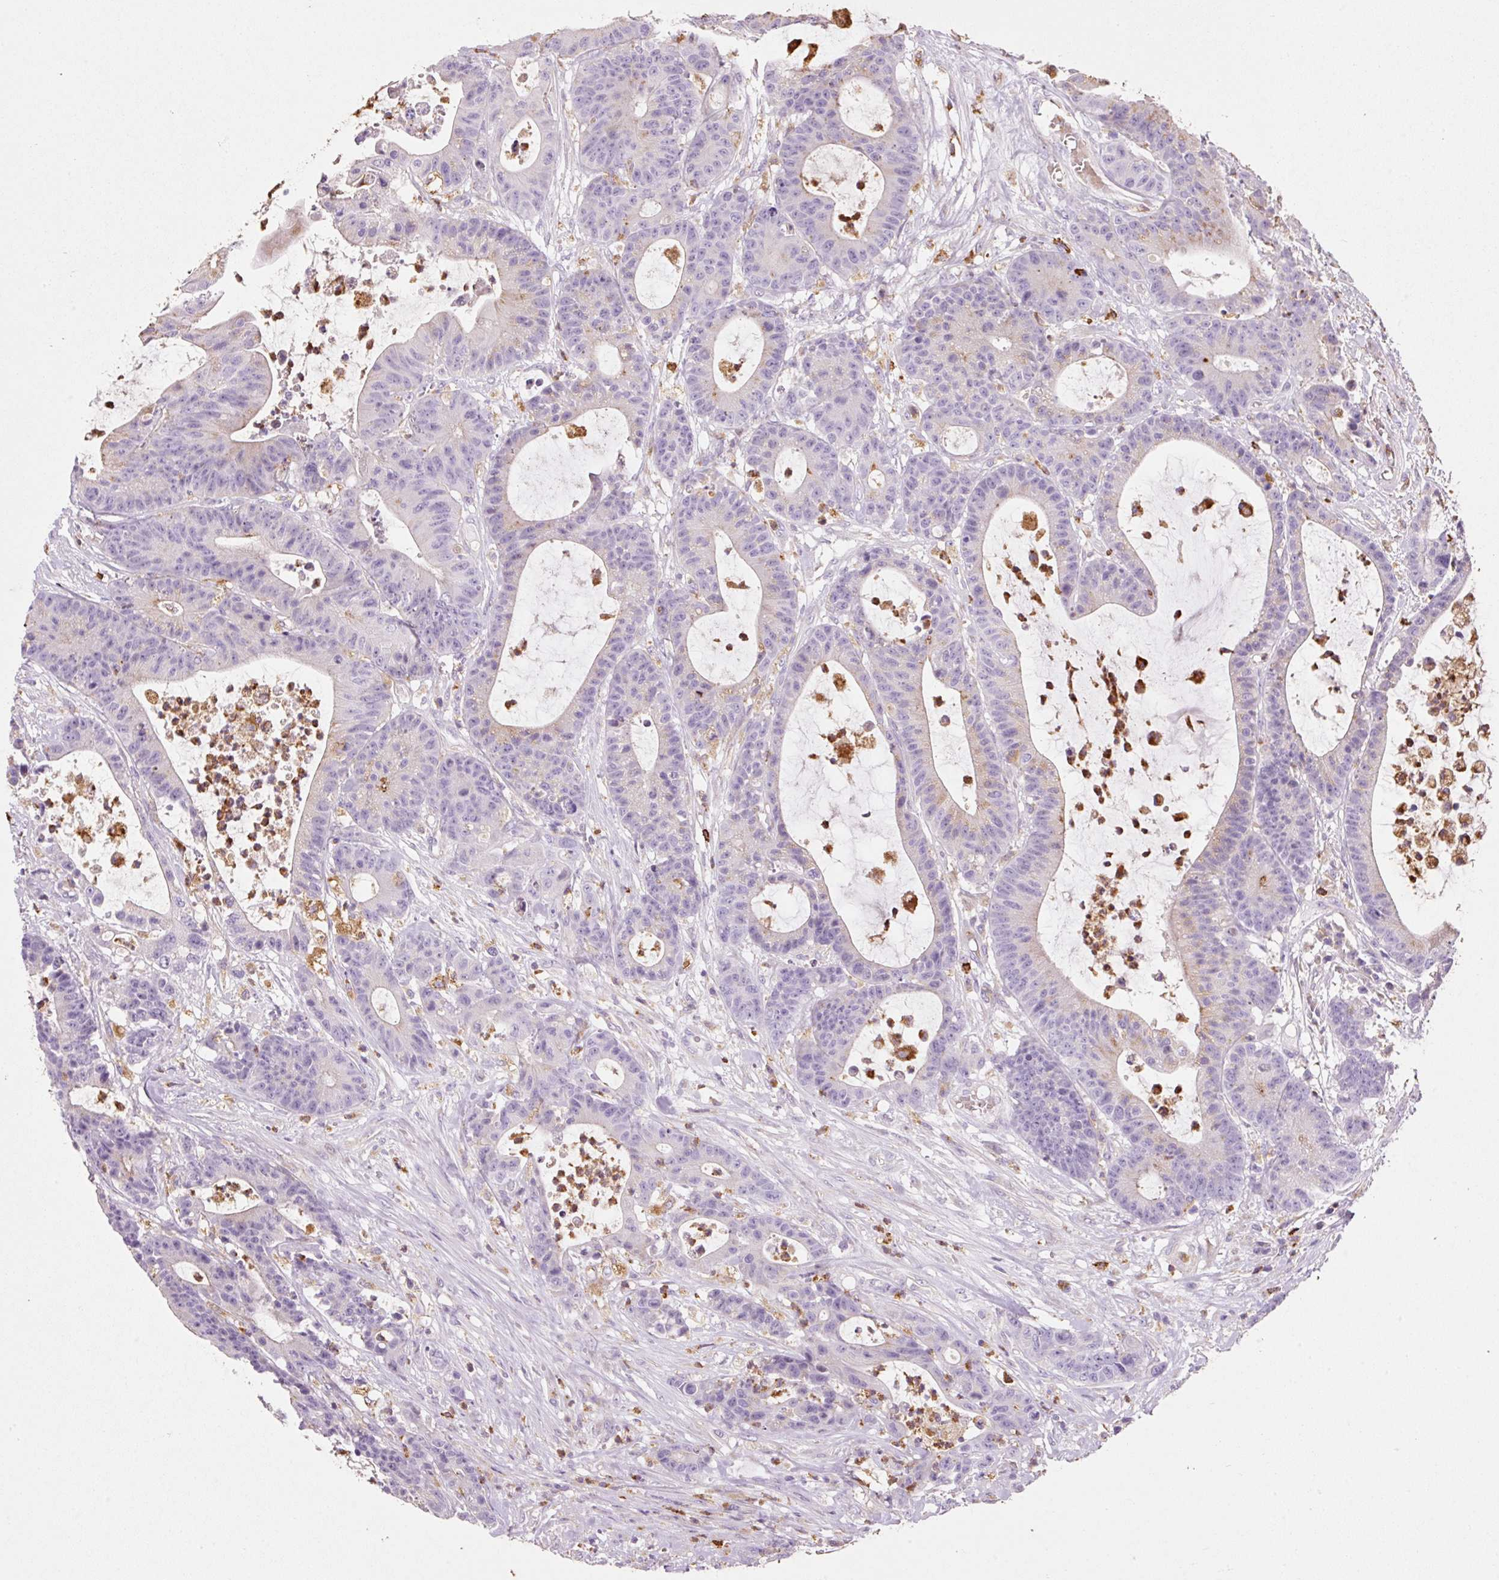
{"staining": {"intensity": "moderate", "quantity": "<25%", "location": "cytoplasmic/membranous"}, "tissue": "colorectal cancer", "cell_type": "Tumor cells", "image_type": "cancer", "snomed": [{"axis": "morphology", "description": "Adenocarcinoma, NOS"}, {"axis": "topography", "description": "Colon"}], "caption": "Immunohistochemistry image of neoplastic tissue: human adenocarcinoma (colorectal) stained using immunohistochemistry shows low levels of moderate protein expression localized specifically in the cytoplasmic/membranous of tumor cells, appearing as a cytoplasmic/membranous brown color.", "gene": "TMC8", "patient": {"sex": "female", "age": 84}}